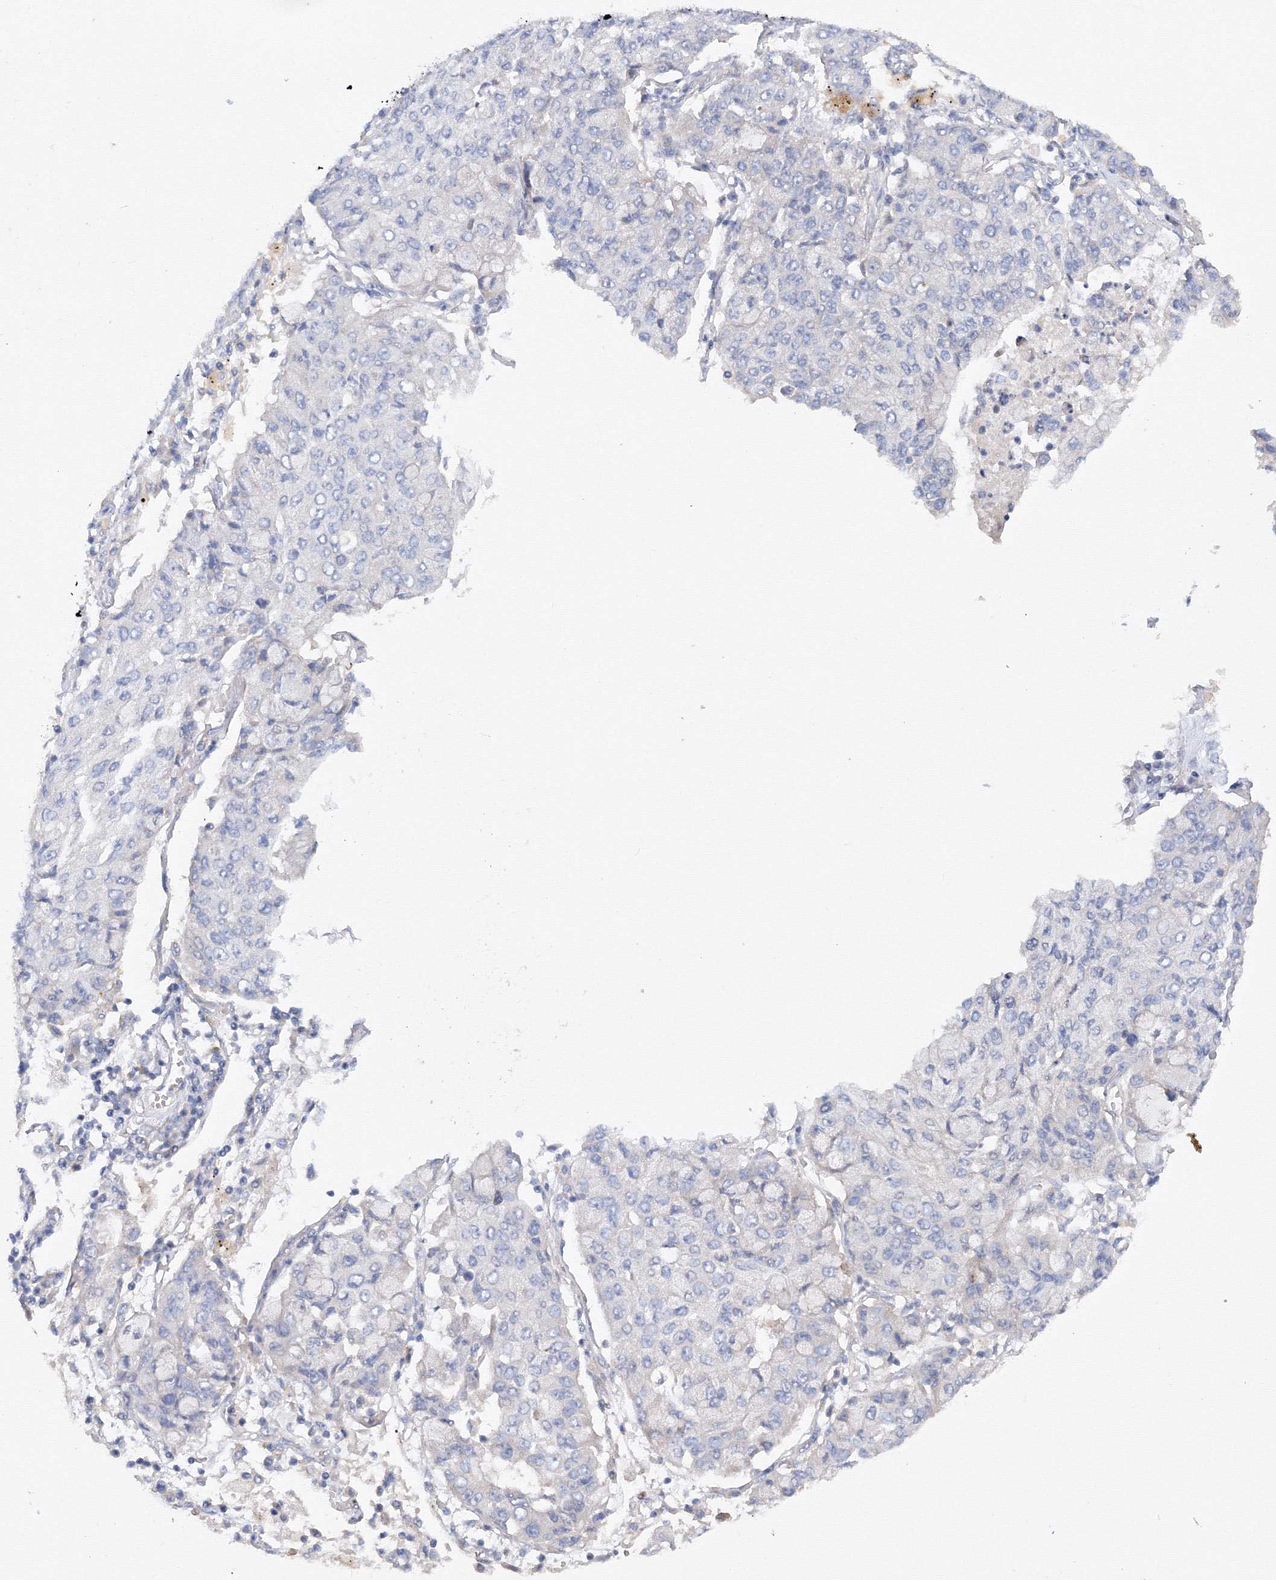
{"staining": {"intensity": "negative", "quantity": "none", "location": "none"}, "tissue": "lung cancer", "cell_type": "Tumor cells", "image_type": "cancer", "snomed": [{"axis": "morphology", "description": "Squamous cell carcinoma, NOS"}, {"axis": "topography", "description": "Lung"}], "caption": "Lung cancer (squamous cell carcinoma) stained for a protein using IHC demonstrates no staining tumor cells.", "gene": "DIS3L2", "patient": {"sex": "male", "age": 74}}